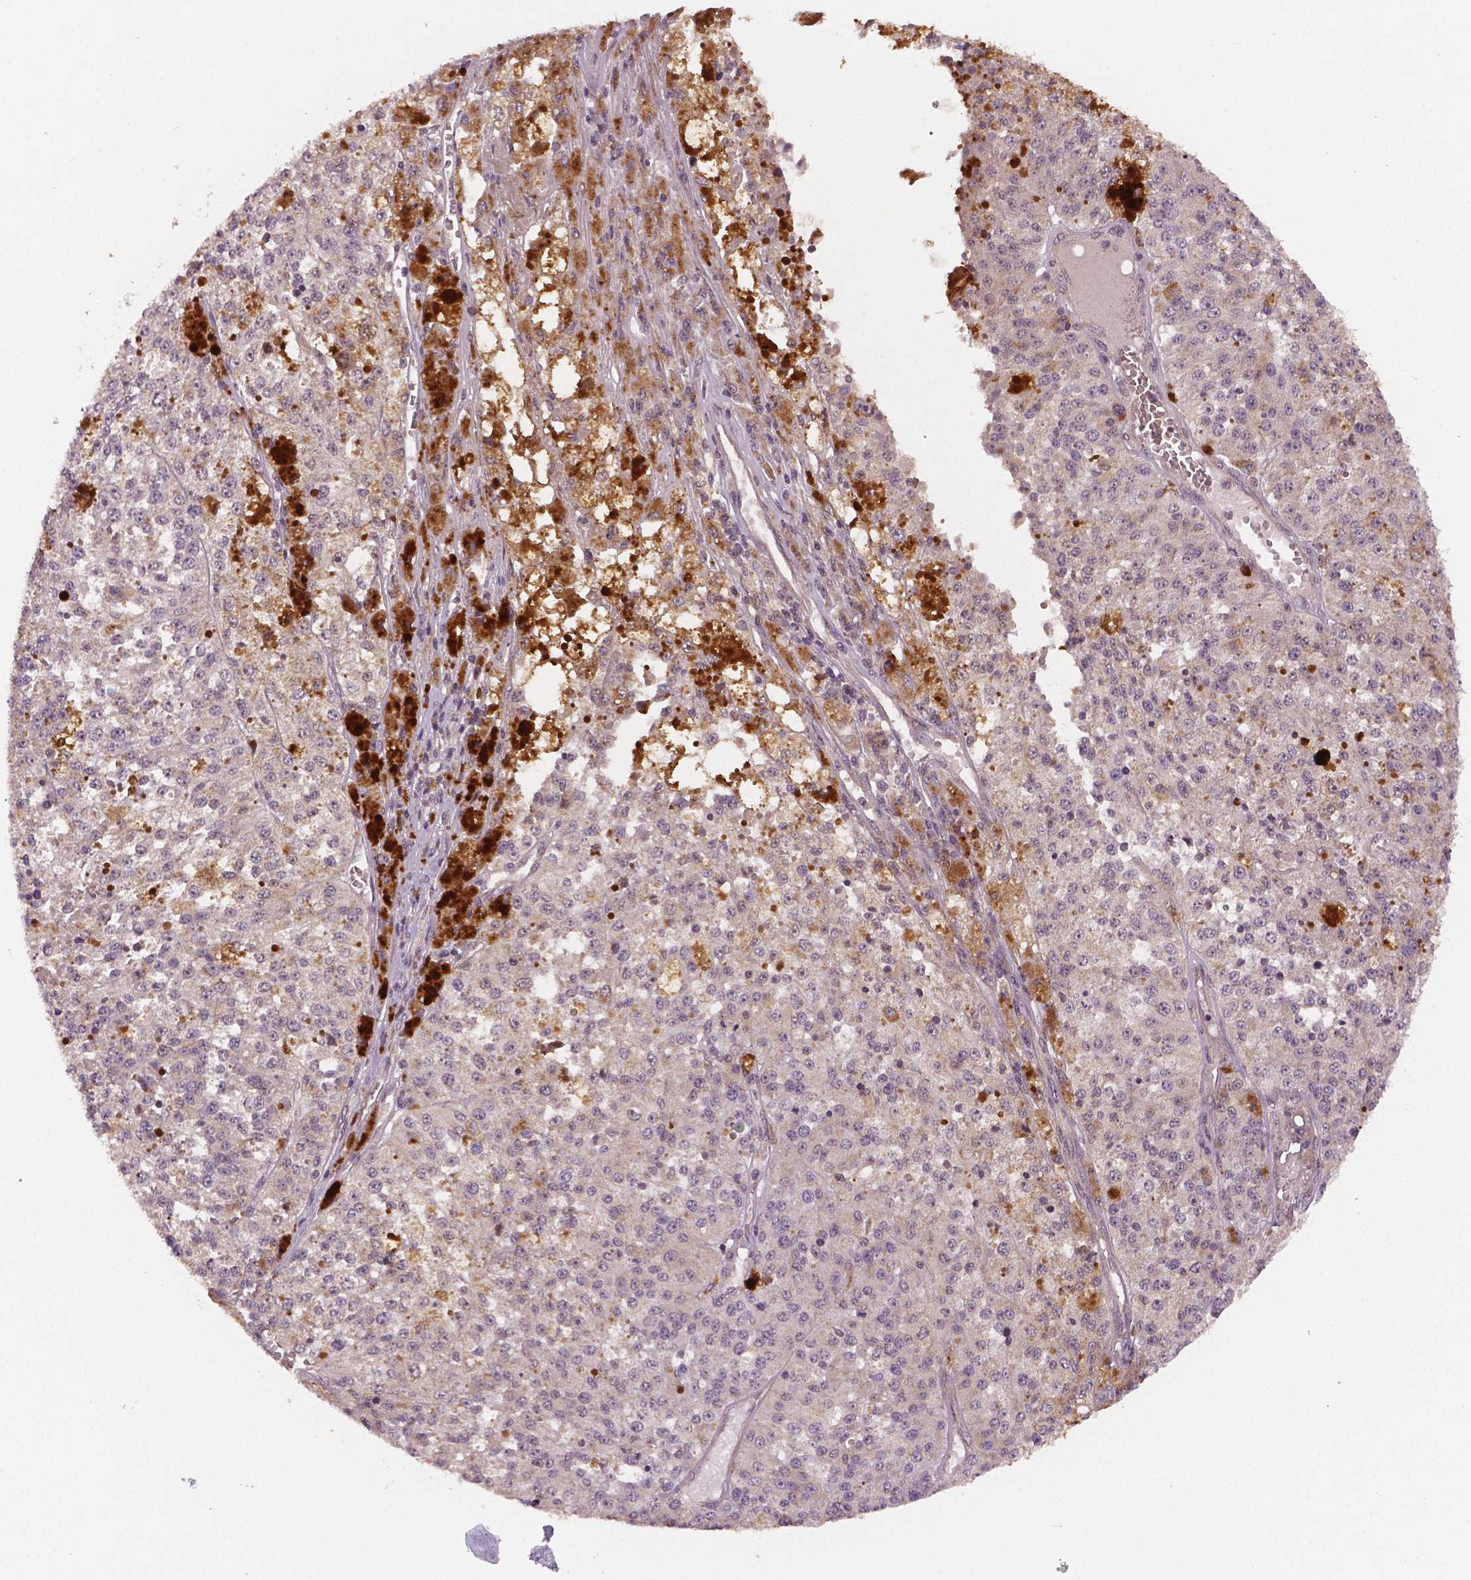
{"staining": {"intensity": "negative", "quantity": "none", "location": "none"}, "tissue": "melanoma", "cell_type": "Tumor cells", "image_type": "cancer", "snomed": [{"axis": "morphology", "description": "Malignant melanoma, Metastatic site"}, {"axis": "topography", "description": "Lymph node"}], "caption": "This is an immunohistochemistry histopathology image of malignant melanoma (metastatic site). There is no staining in tumor cells.", "gene": "STAT3", "patient": {"sex": "female", "age": 64}}